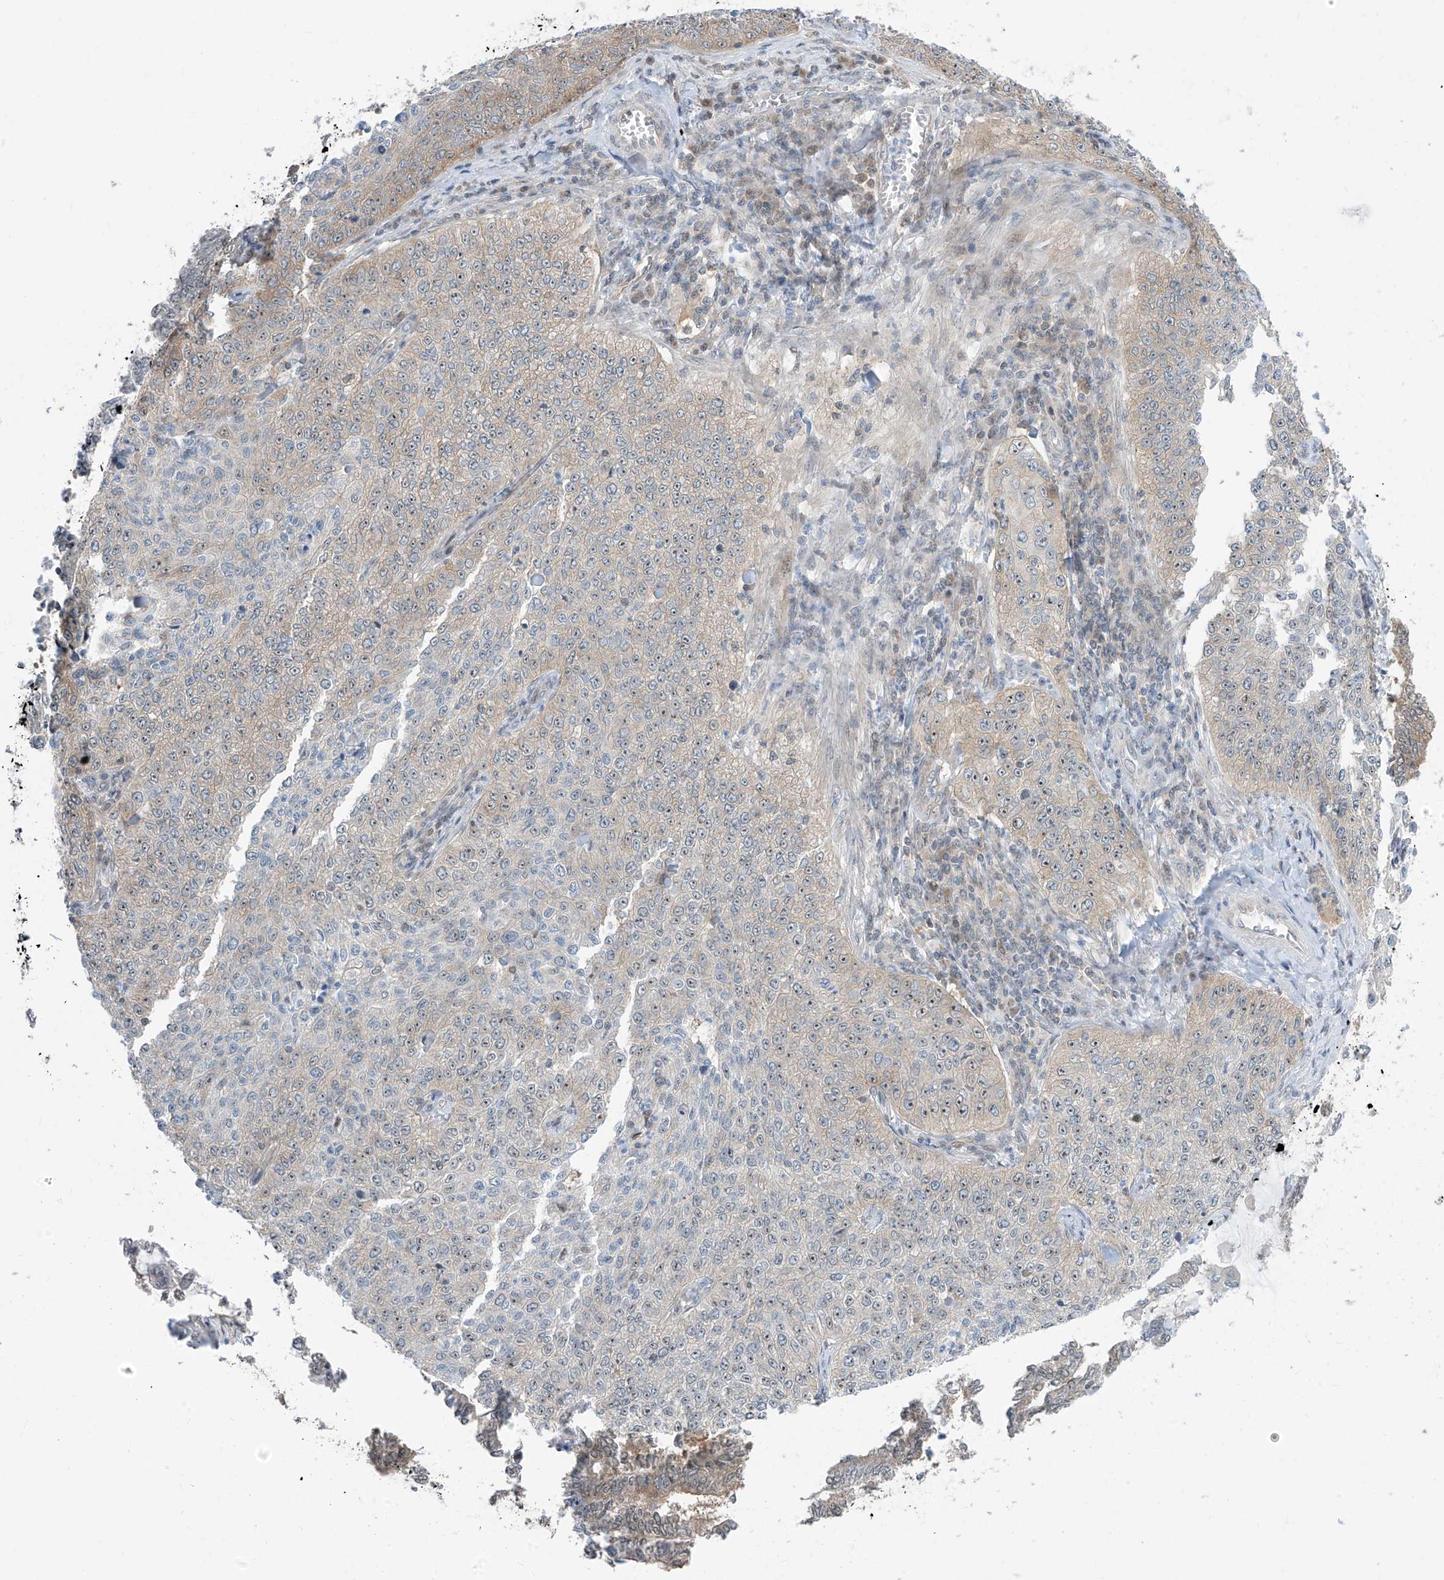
{"staining": {"intensity": "weak", "quantity": "<25%", "location": "cytoplasmic/membranous"}, "tissue": "cervical cancer", "cell_type": "Tumor cells", "image_type": "cancer", "snomed": [{"axis": "morphology", "description": "Squamous cell carcinoma, NOS"}, {"axis": "topography", "description": "Cervix"}], "caption": "Tumor cells are negative for brown protein staining in cervical squamous cell carcinoma. (Immunohistochemistry (ihc), brightfield microscopy, high magnification).", "gene": "TTC38", "patient": {"sex": "female", "age": 35}}